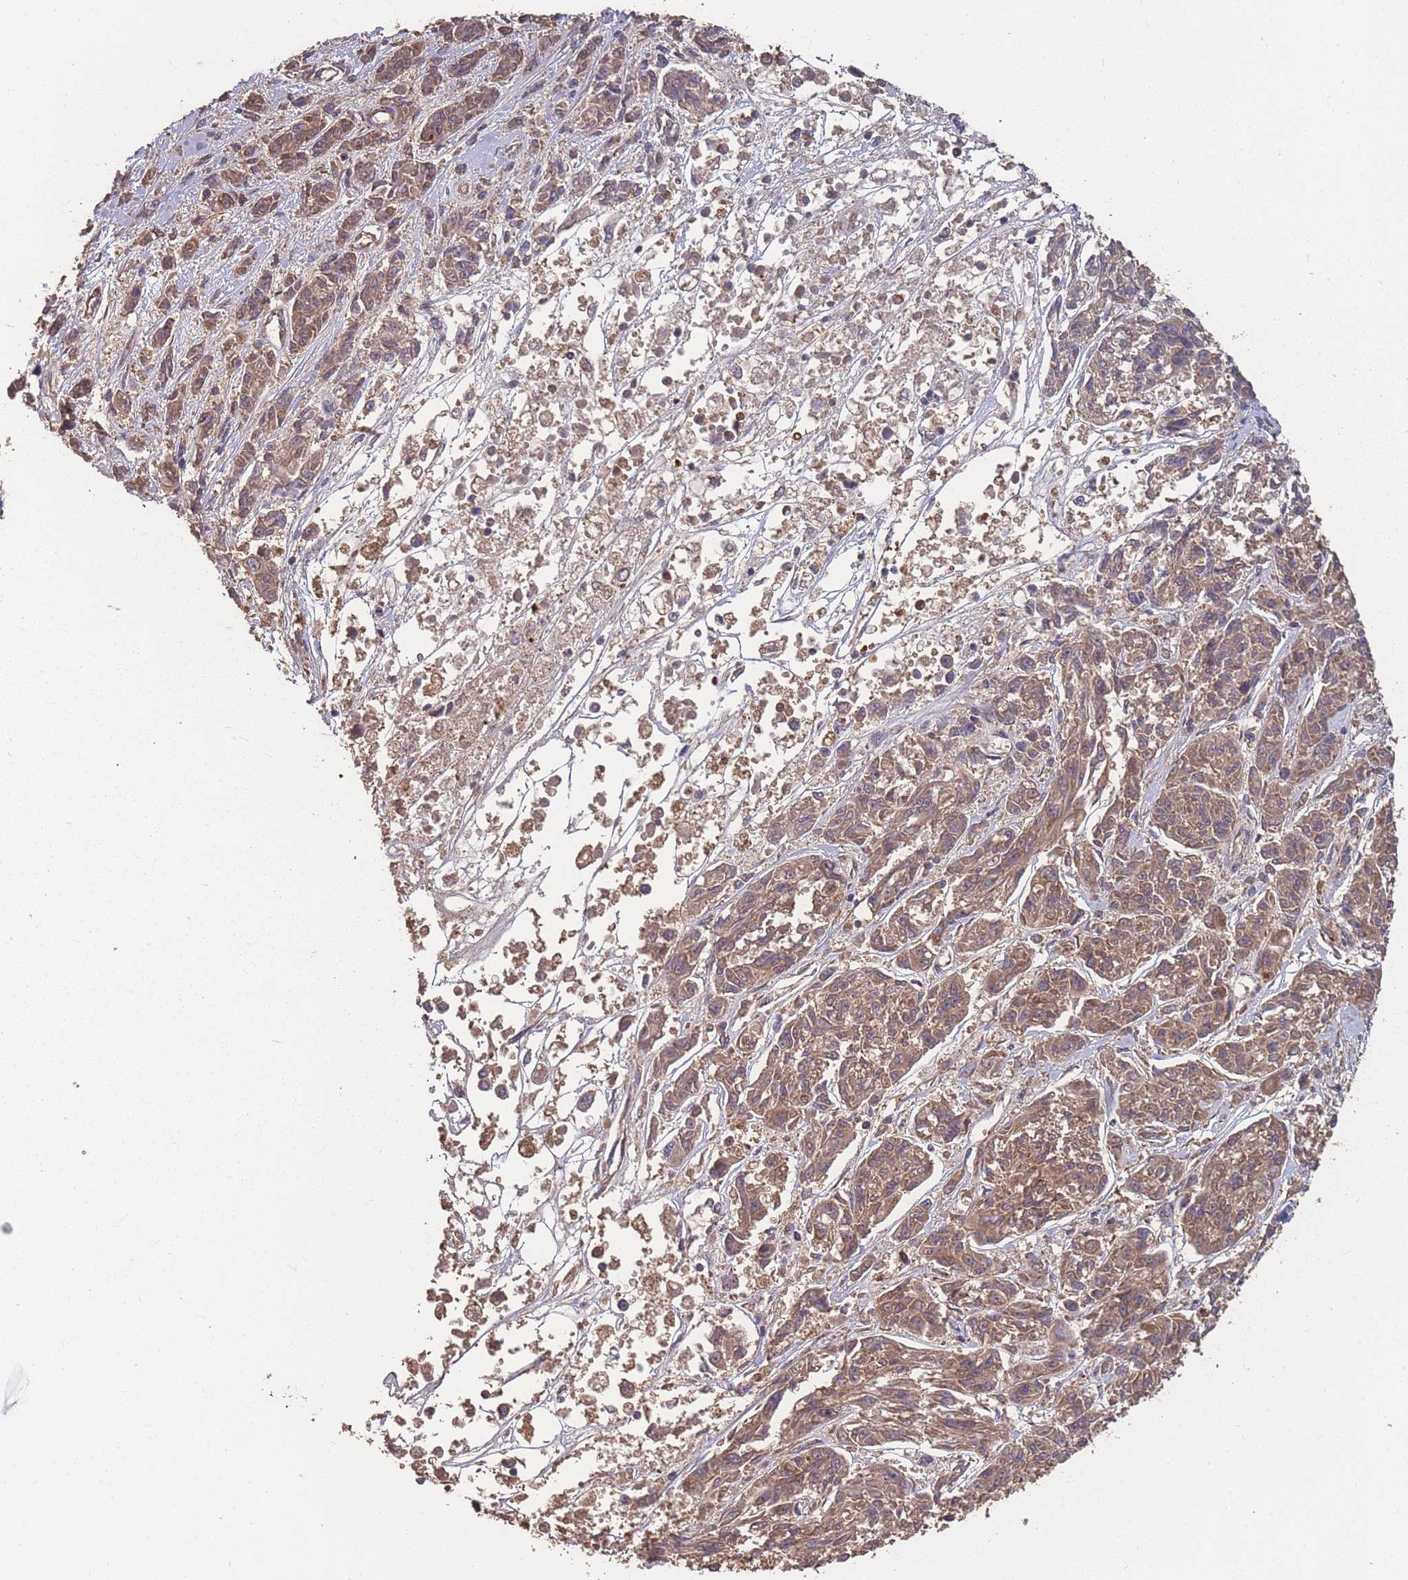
{"staining": {"intensity": "moderate", "quantity": ">75%", "location": "cytoplasmic/membranous"}, "tissue": "melanoma", "cell_type": "Tumor cells", "image_type": "cancer", "snomed": [{"axis": "morphology", "description": "Malignant melanoma, NOS"}, {"axis": "topography", "description": "Skin"}], "caption": "Moderate cytoplasmic/membranous positivity is appreciated in about >75% of tumor cells in melanoma.", "gene": "SLC35B4", "patient": {"sex": "male", "age": 53}}